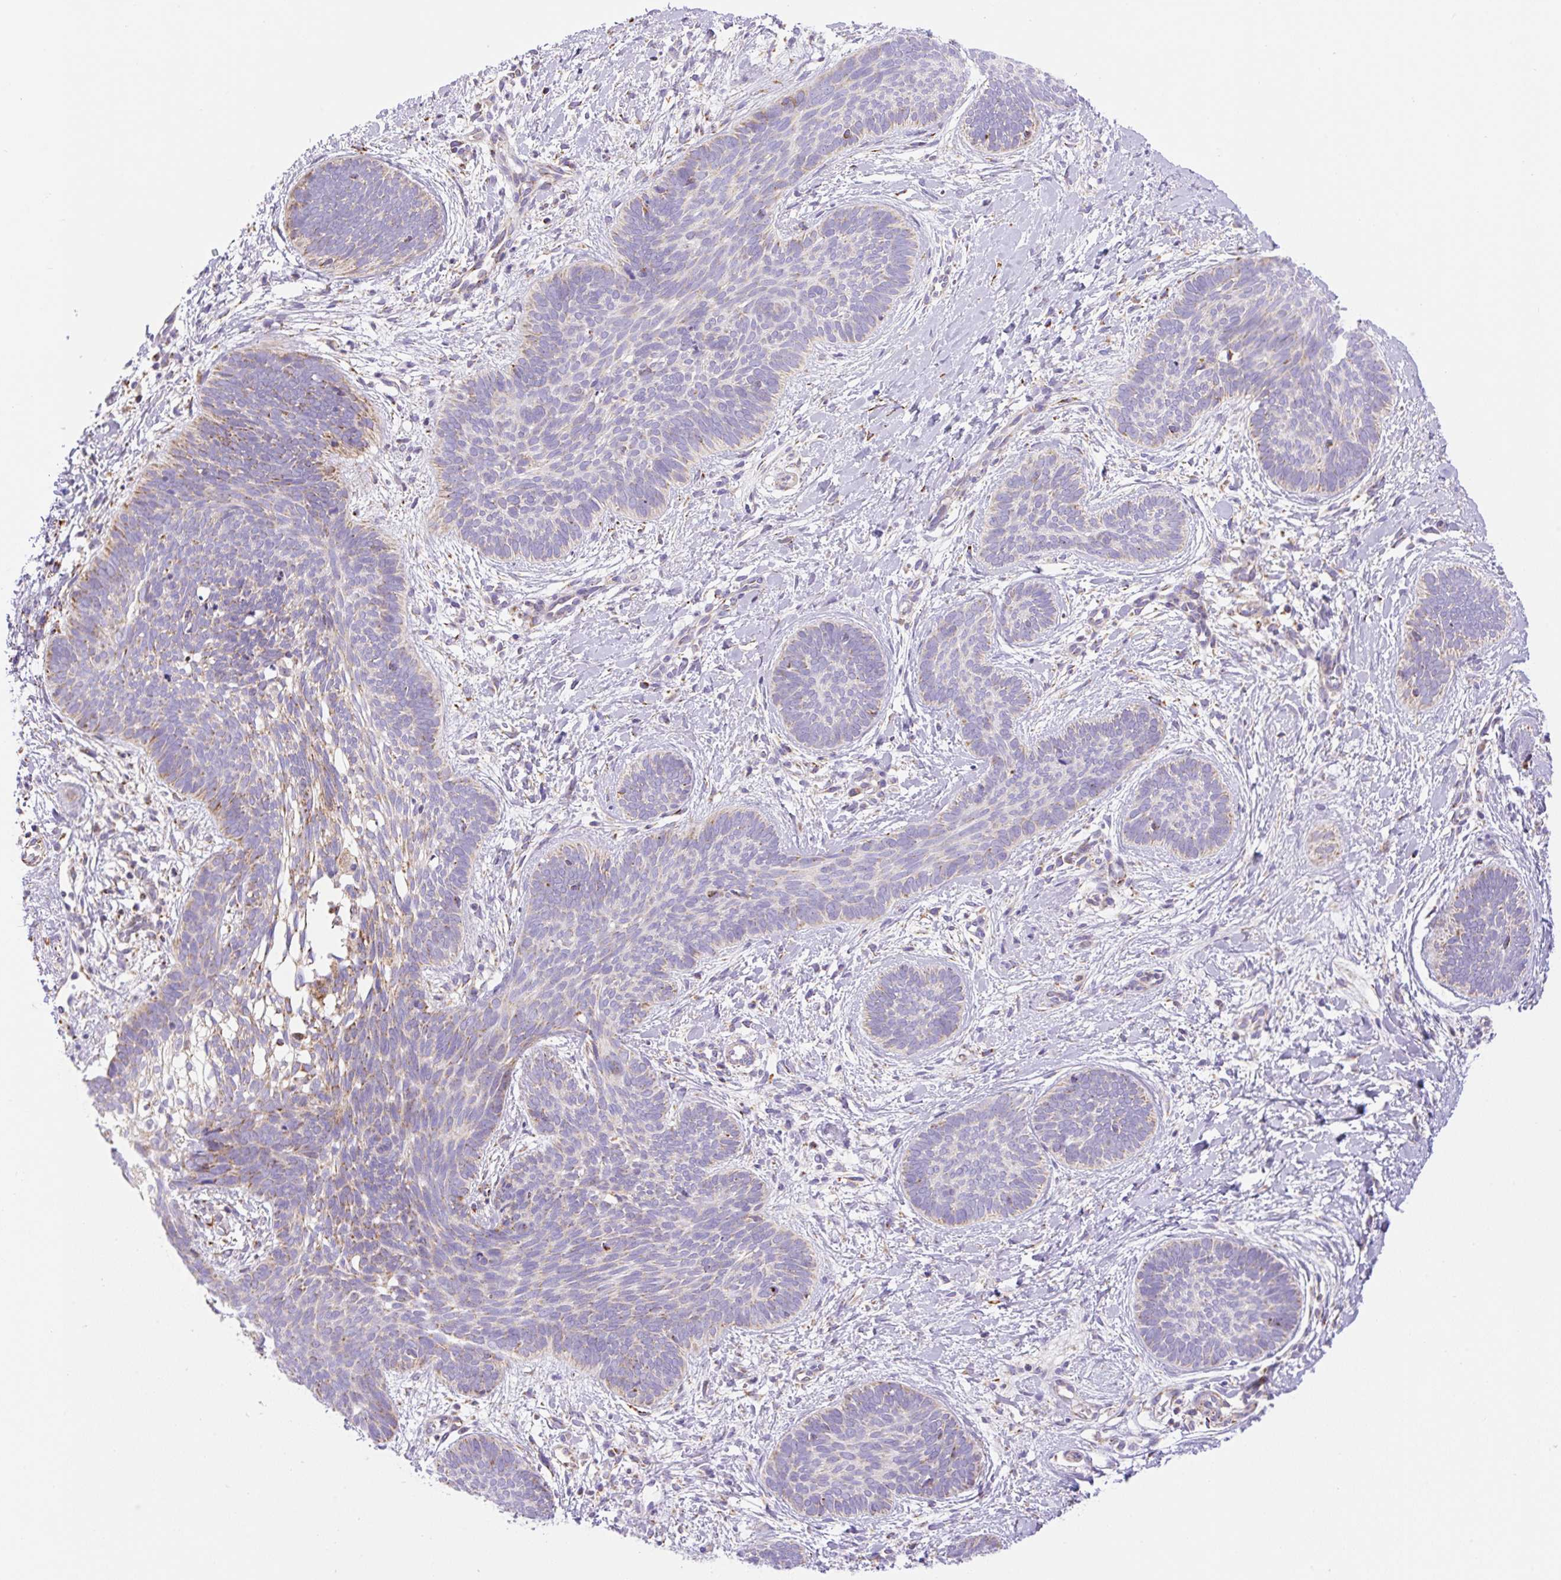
{"staining": {"intensity": "moderate", "quantity": "<25%", "location": "cytoplasmic/membranous"}, "tissue": "skin cancer", "cell_type": "Tumor cells", "image_type": "cancer", "snomed": [{"axis": "morphology", "description": "Basal cell carcinoma"}, {"axis": "topography", "description": "Skin"}], "caption": "IHC image of neoplastic tissue: human skin basal cell carcinoma stained using immunohistochemistry demonstrates low levels of moderate protein expression localized specifically in the cytoplasmic/membranous of tumor cells, appearing as a cytoplasmic/membranous brown color.", "gene": "ETNK2", "patient": {"sex": "female", "age": 81}}